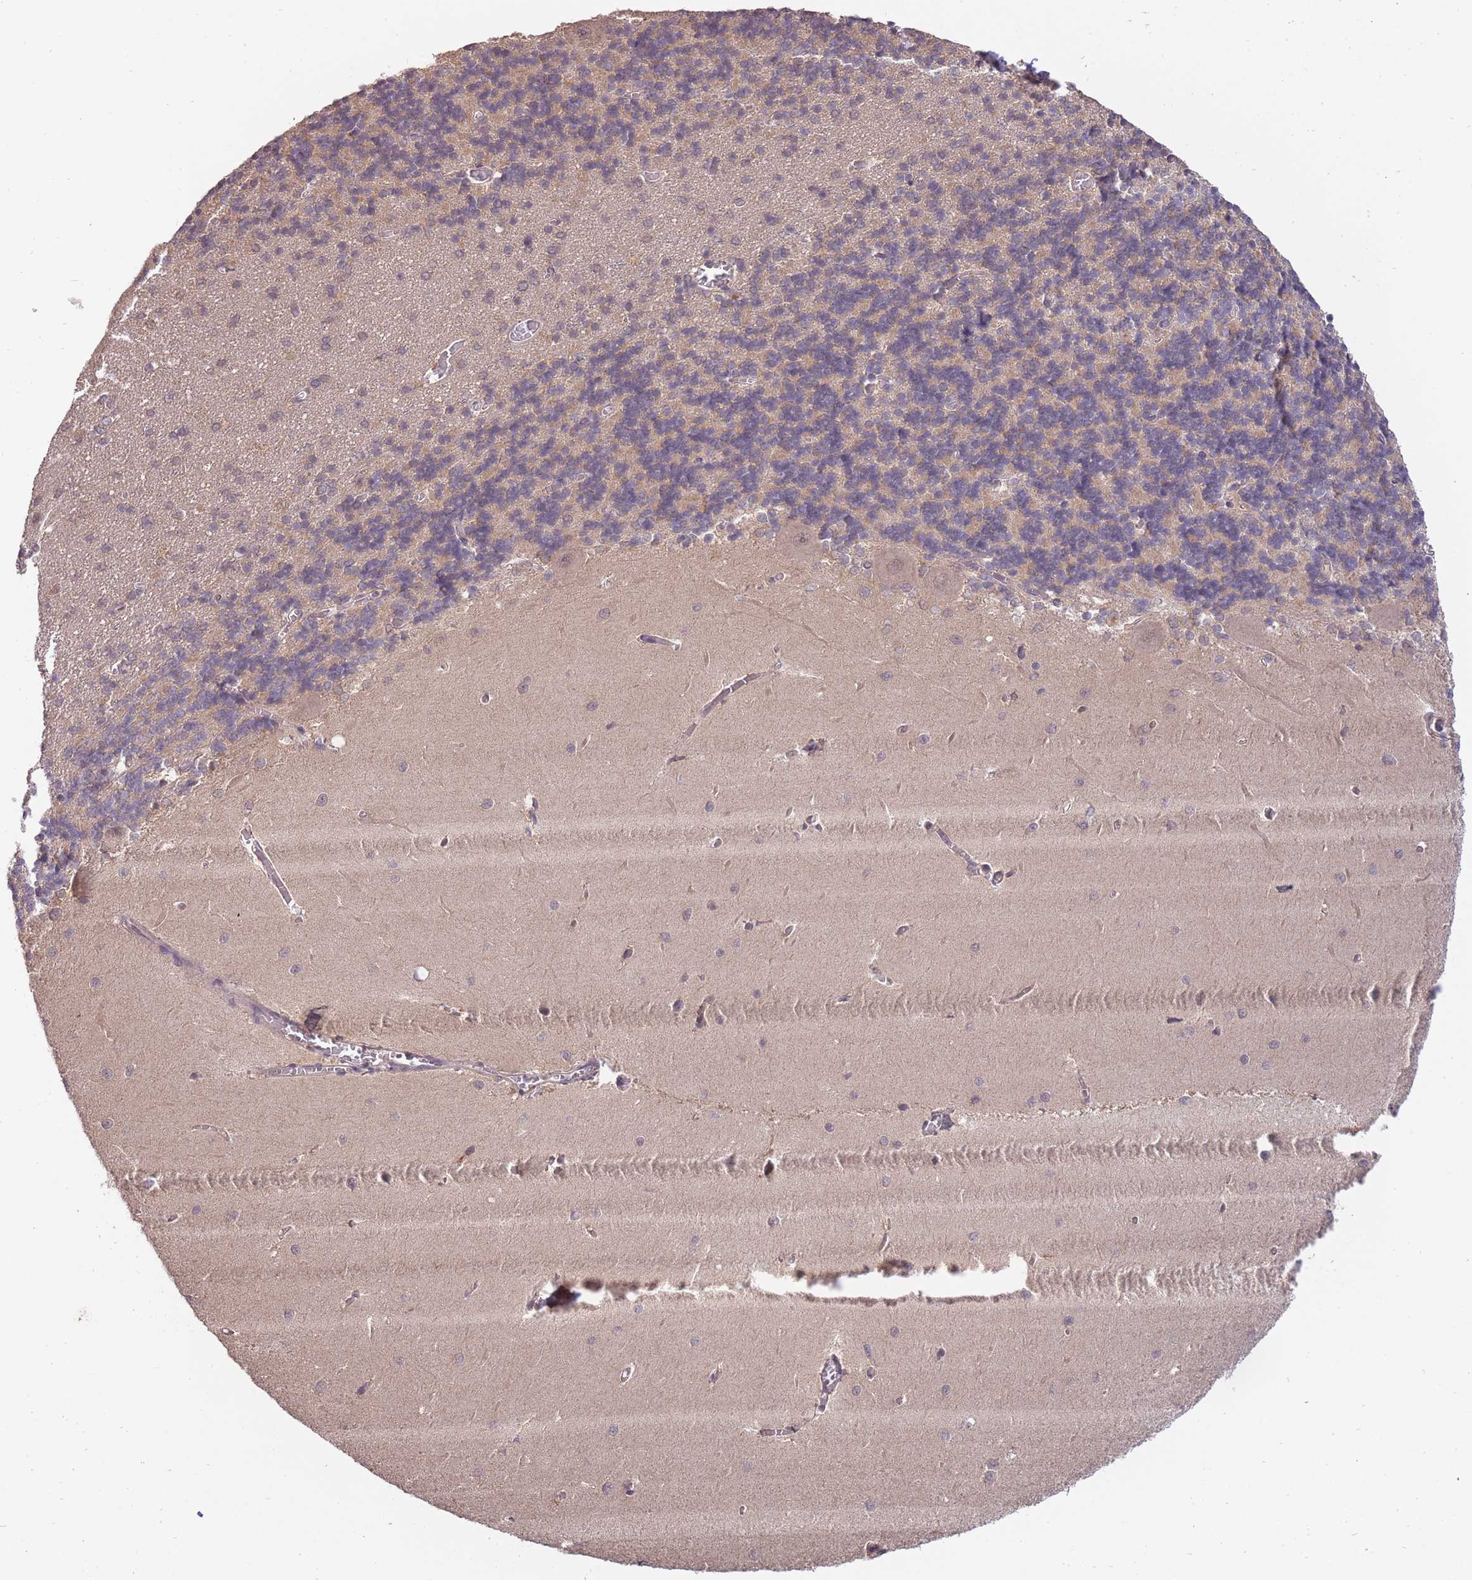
{"staining": {"intensity": "weak", "quantity": ">75%", "location": "cytoplasmic/membranous"}, "tissue": "cerebellum", "cell_type": "Cells in granular layer", "image_type": "normal", "snomed": [{"axis": "morphology", "description": "Normal tissue, NOS"}, {"axis": "topography", "description": "Cerebellum"}], "caption": "Normal cerebellum reveals weak cytoplasmic/membranous staining in approximately >75% of cells in granular layer, visualized by immunohistochemistry. Nuclei are stained in blue.", "gene": "SMC6", "patient": {"sex": "male", "age": 37}}